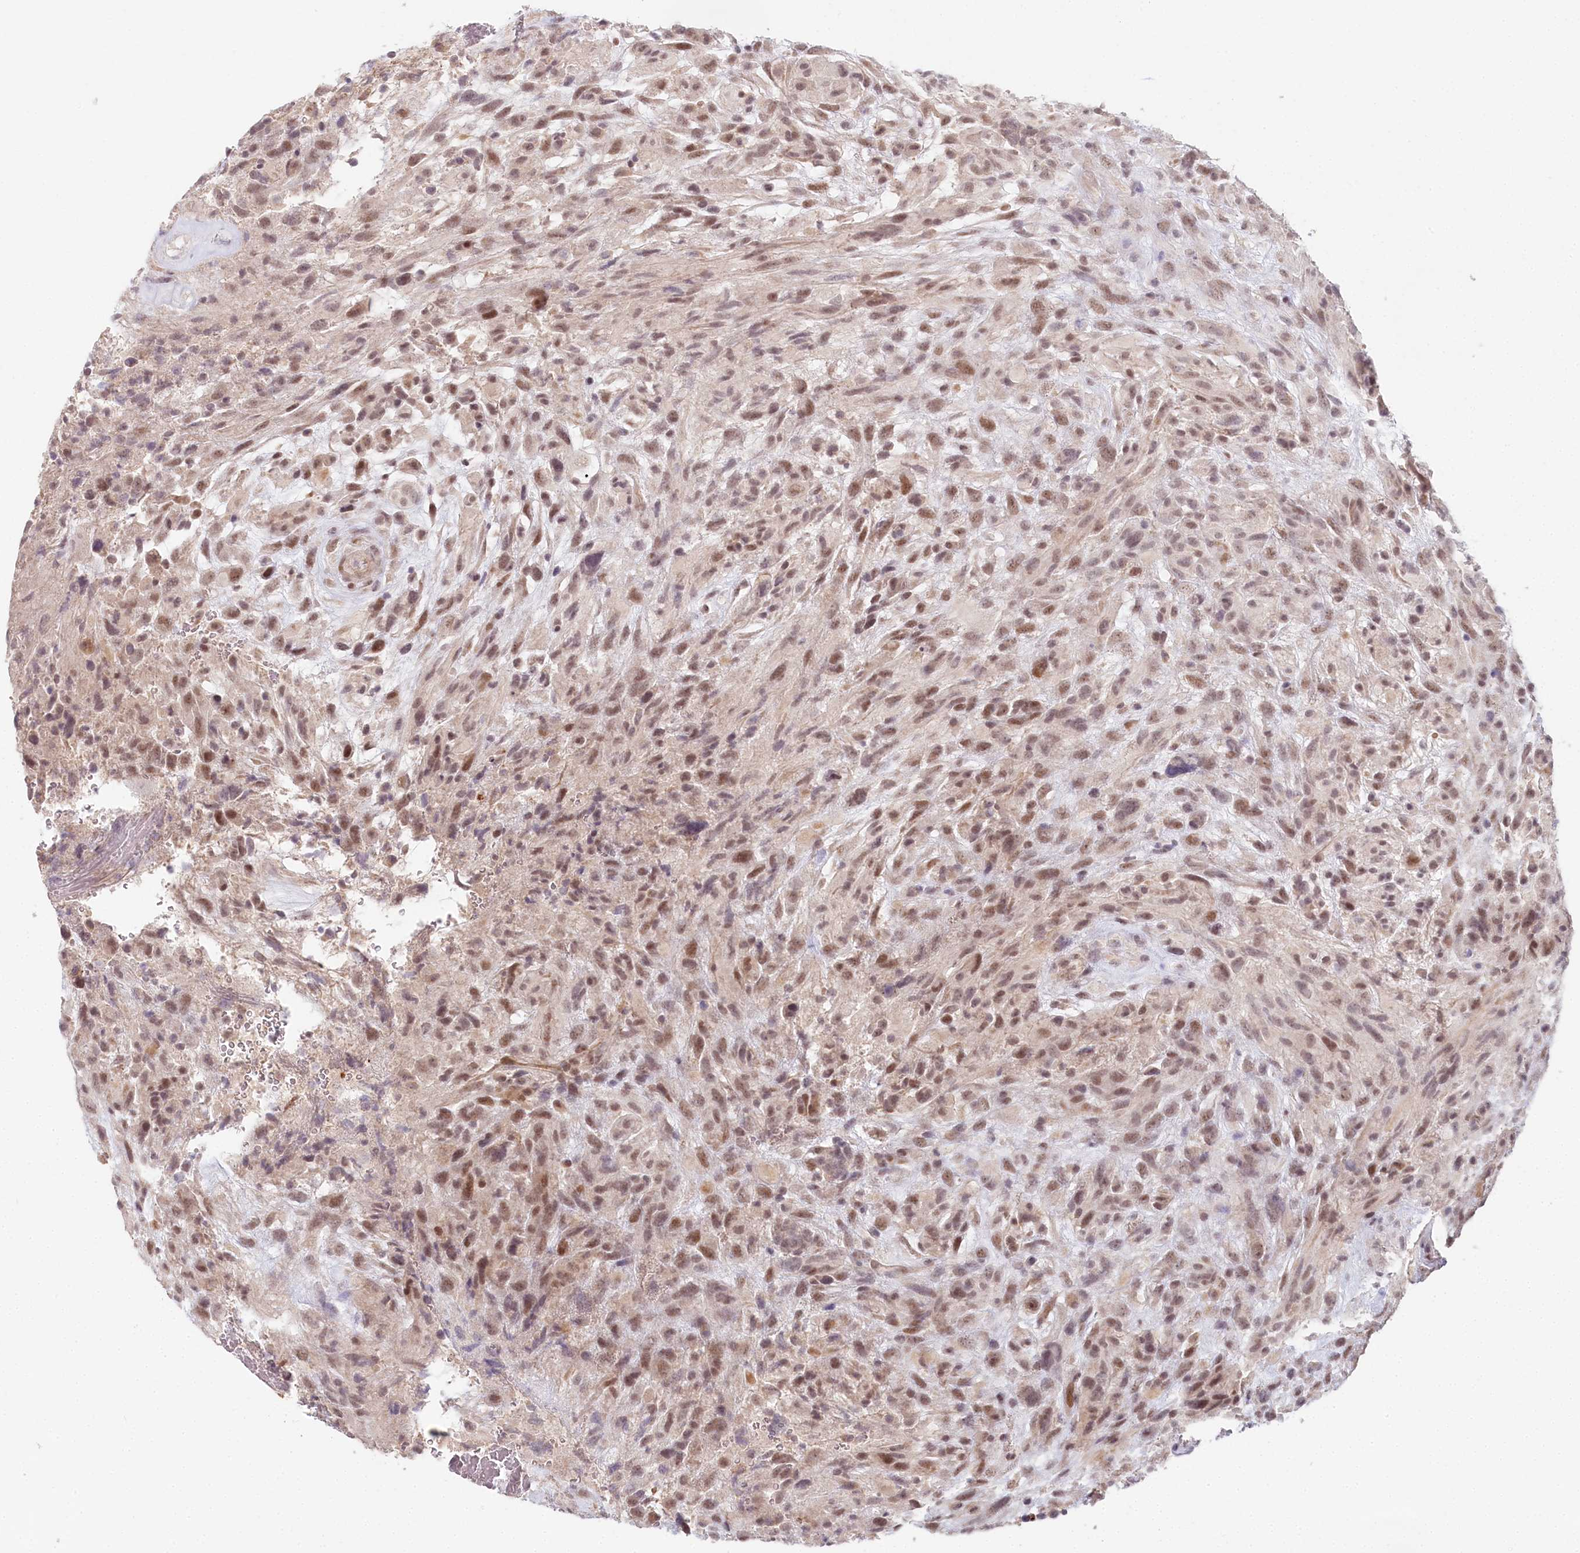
{"staining": {"intensity": "moderate", "quantity": ">75%", "location": "nuclear"}, "tissue": "glioma", "cell_type": "Tumor cells", "image_type": "cancer", "snomed": [{"axis": "morphology", "description": "Glioma, malignant, High grade"}, {"axis": "topography", "description": "Brain"}], "caption": "Malignant glioma (high-grade) tissue demonstrates moderate nuclear positivity in about >75% of tumor cells", "gene": "AMTN", "patient": {"sex": "male", "age": 61}}